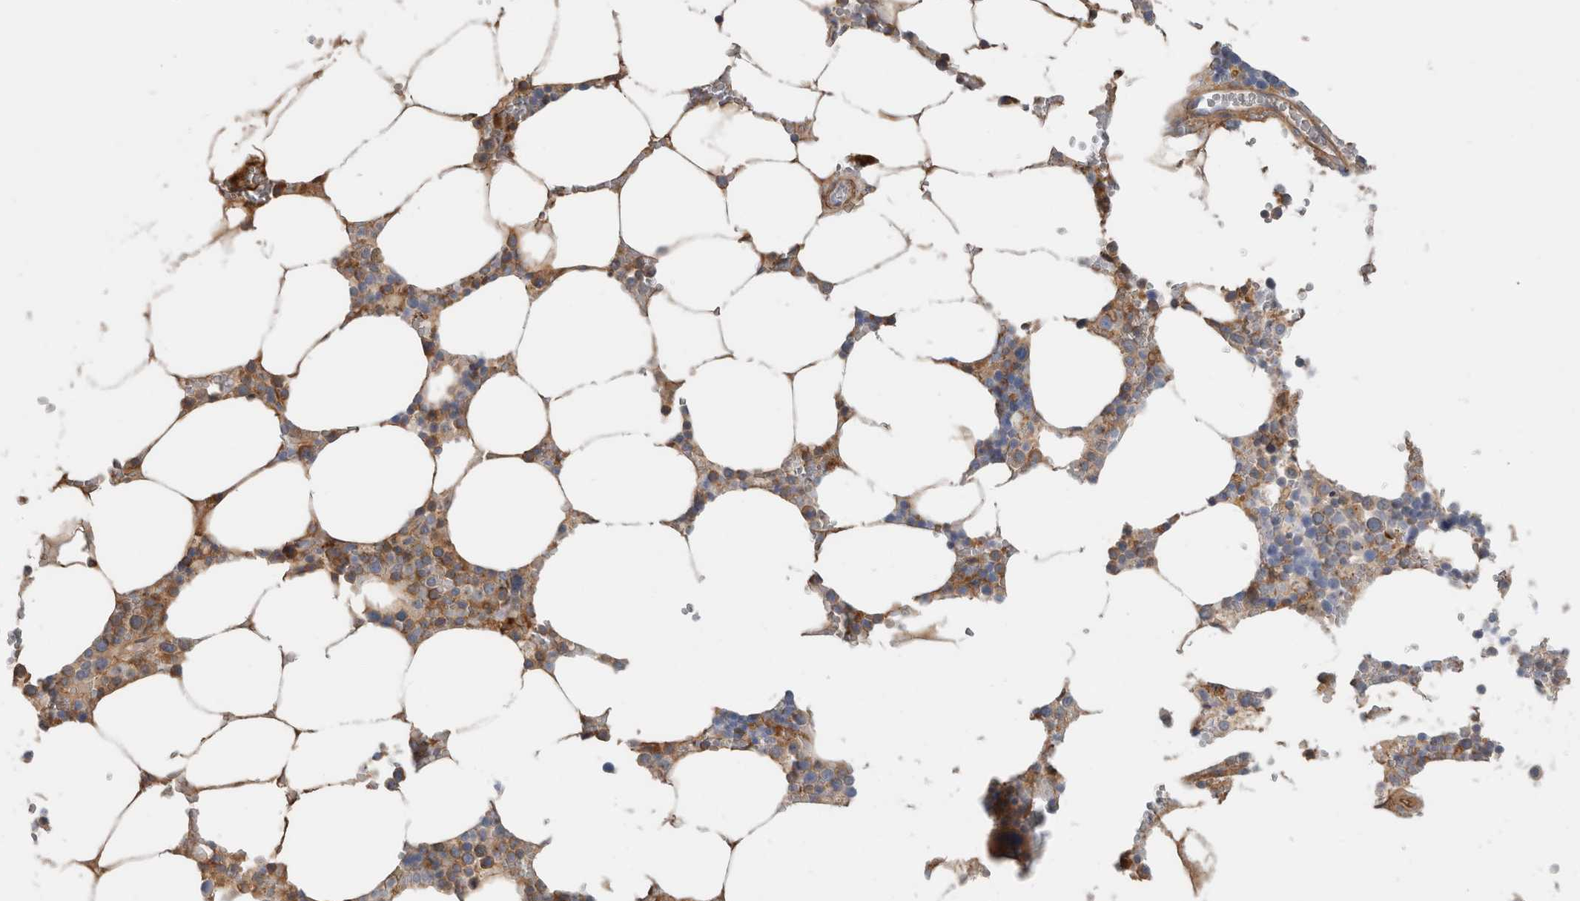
{"staining": {"intensity": "moderate", "quantity": "<25%", "location": "cytoplasmic/membranous"}, "tissue": "bone marrow", "cell_type": "Hematopoietic cells", "image_type": "normal", "snomed": [{"axis": "morphology", "description": "Normal tissue, NOS"}, {"axis": "topography", "description": "Bone marrow"}], "caption": "Brown immunohistochemical staining in benign human bone marrow shows moderate cytoplasmic/membranous positivity in approximately <25% of hematopoietic cells.", "gene": "CFI", "patient": {"sex": "male", "age": 70}}